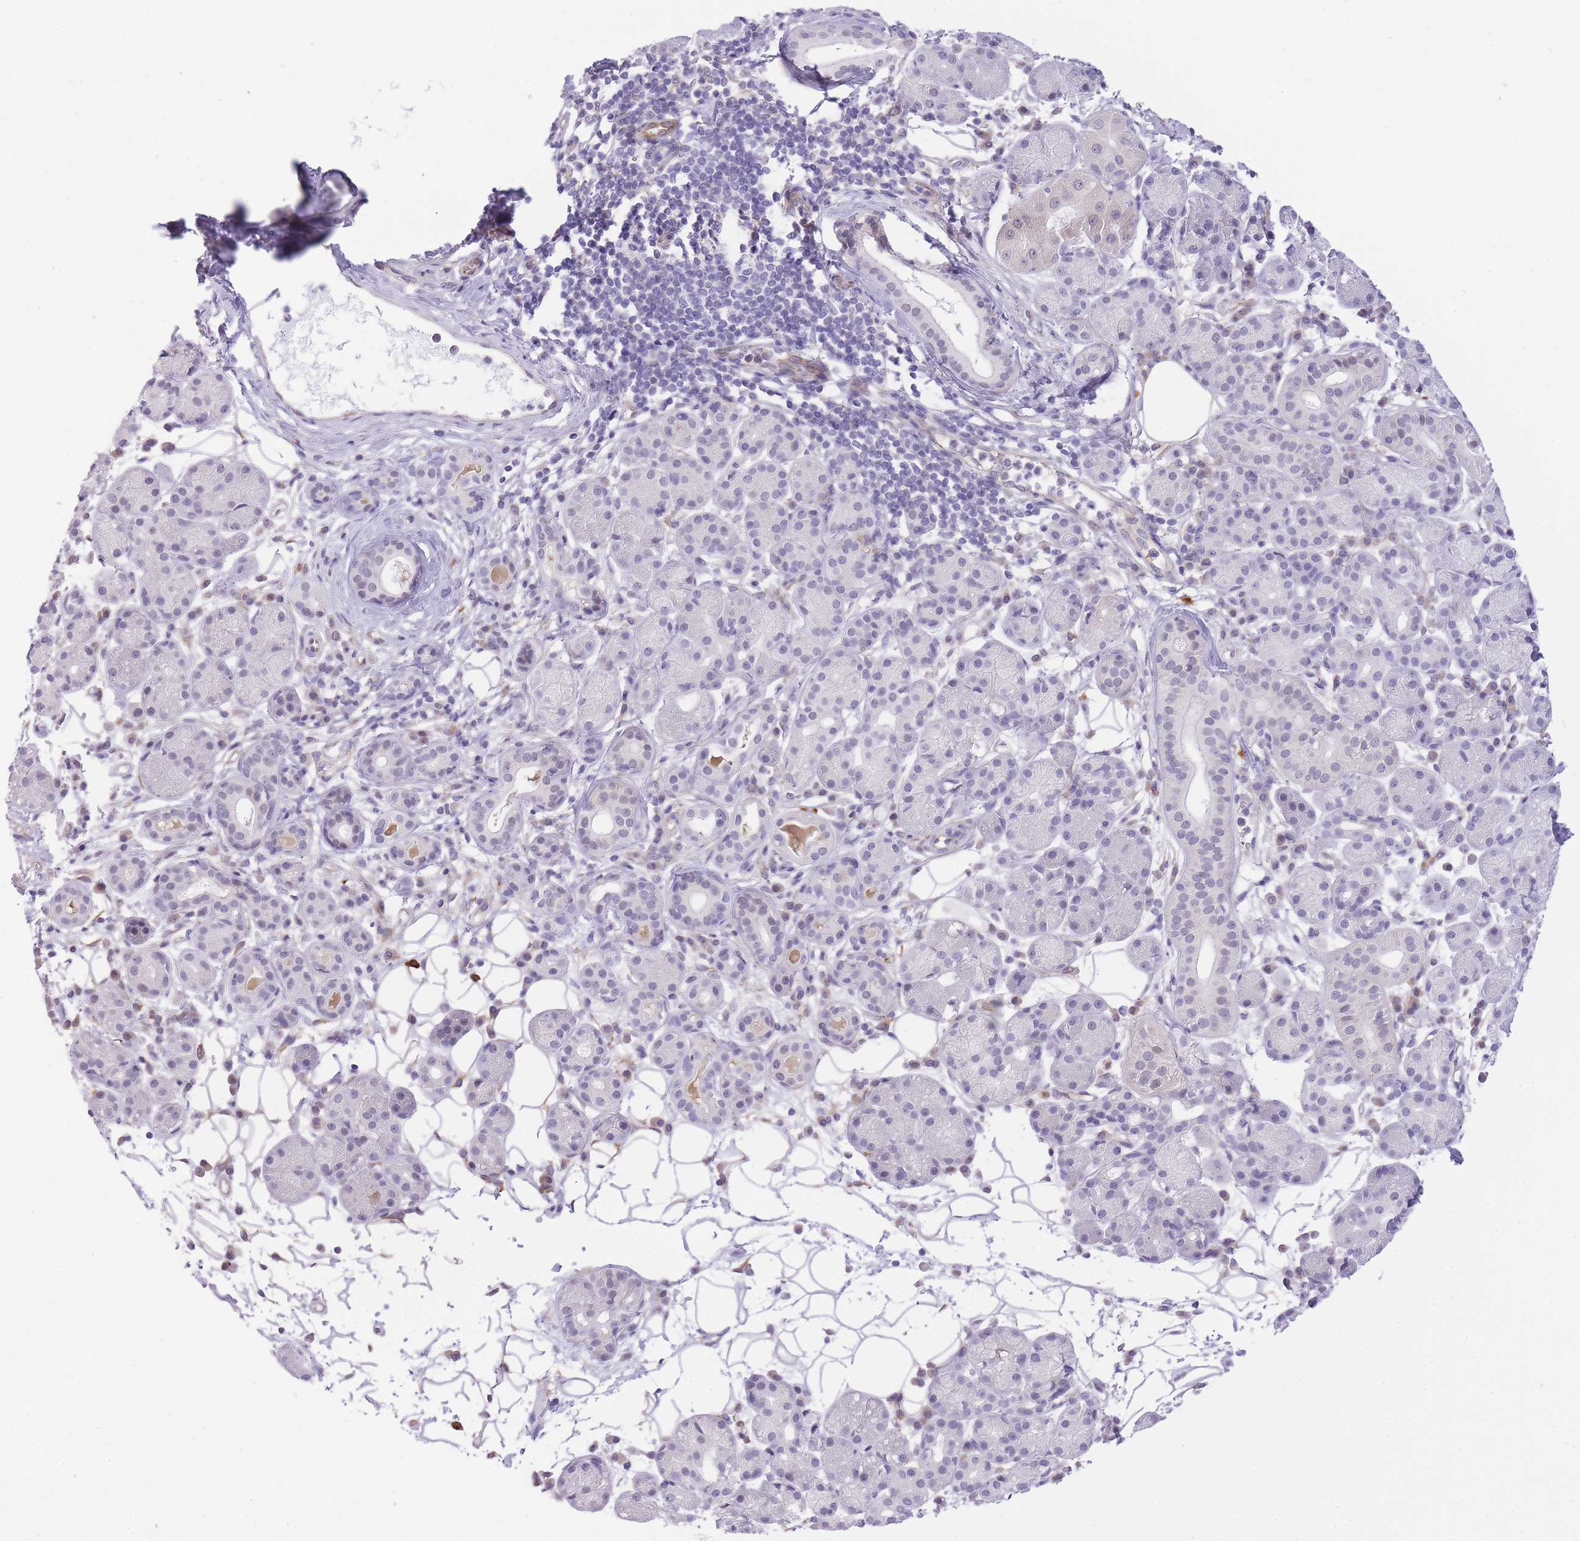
{"staining": {"intensity": "negative", "quantity": "none", "location": "none"}, "tissue": "salivary gland", "cell_type": "Glandular cells", "image_type": "normal", "snomed": [{"axis": "morphology", "description": "Squamous cell carcinoma, NOS"}, {"axis": "topography", "description": "Skin"}, {"axis": "topography", "description": "Head-Neck"}], "caption": "There is no significant expression in glandular cells of salivary gland. (Brightfield microscopy of DAB (3,3'-diaminobenzidine) IHC at high magnification).", "gene": "MEIOSIN", "patient": {"sex": "male", "age": 80}}